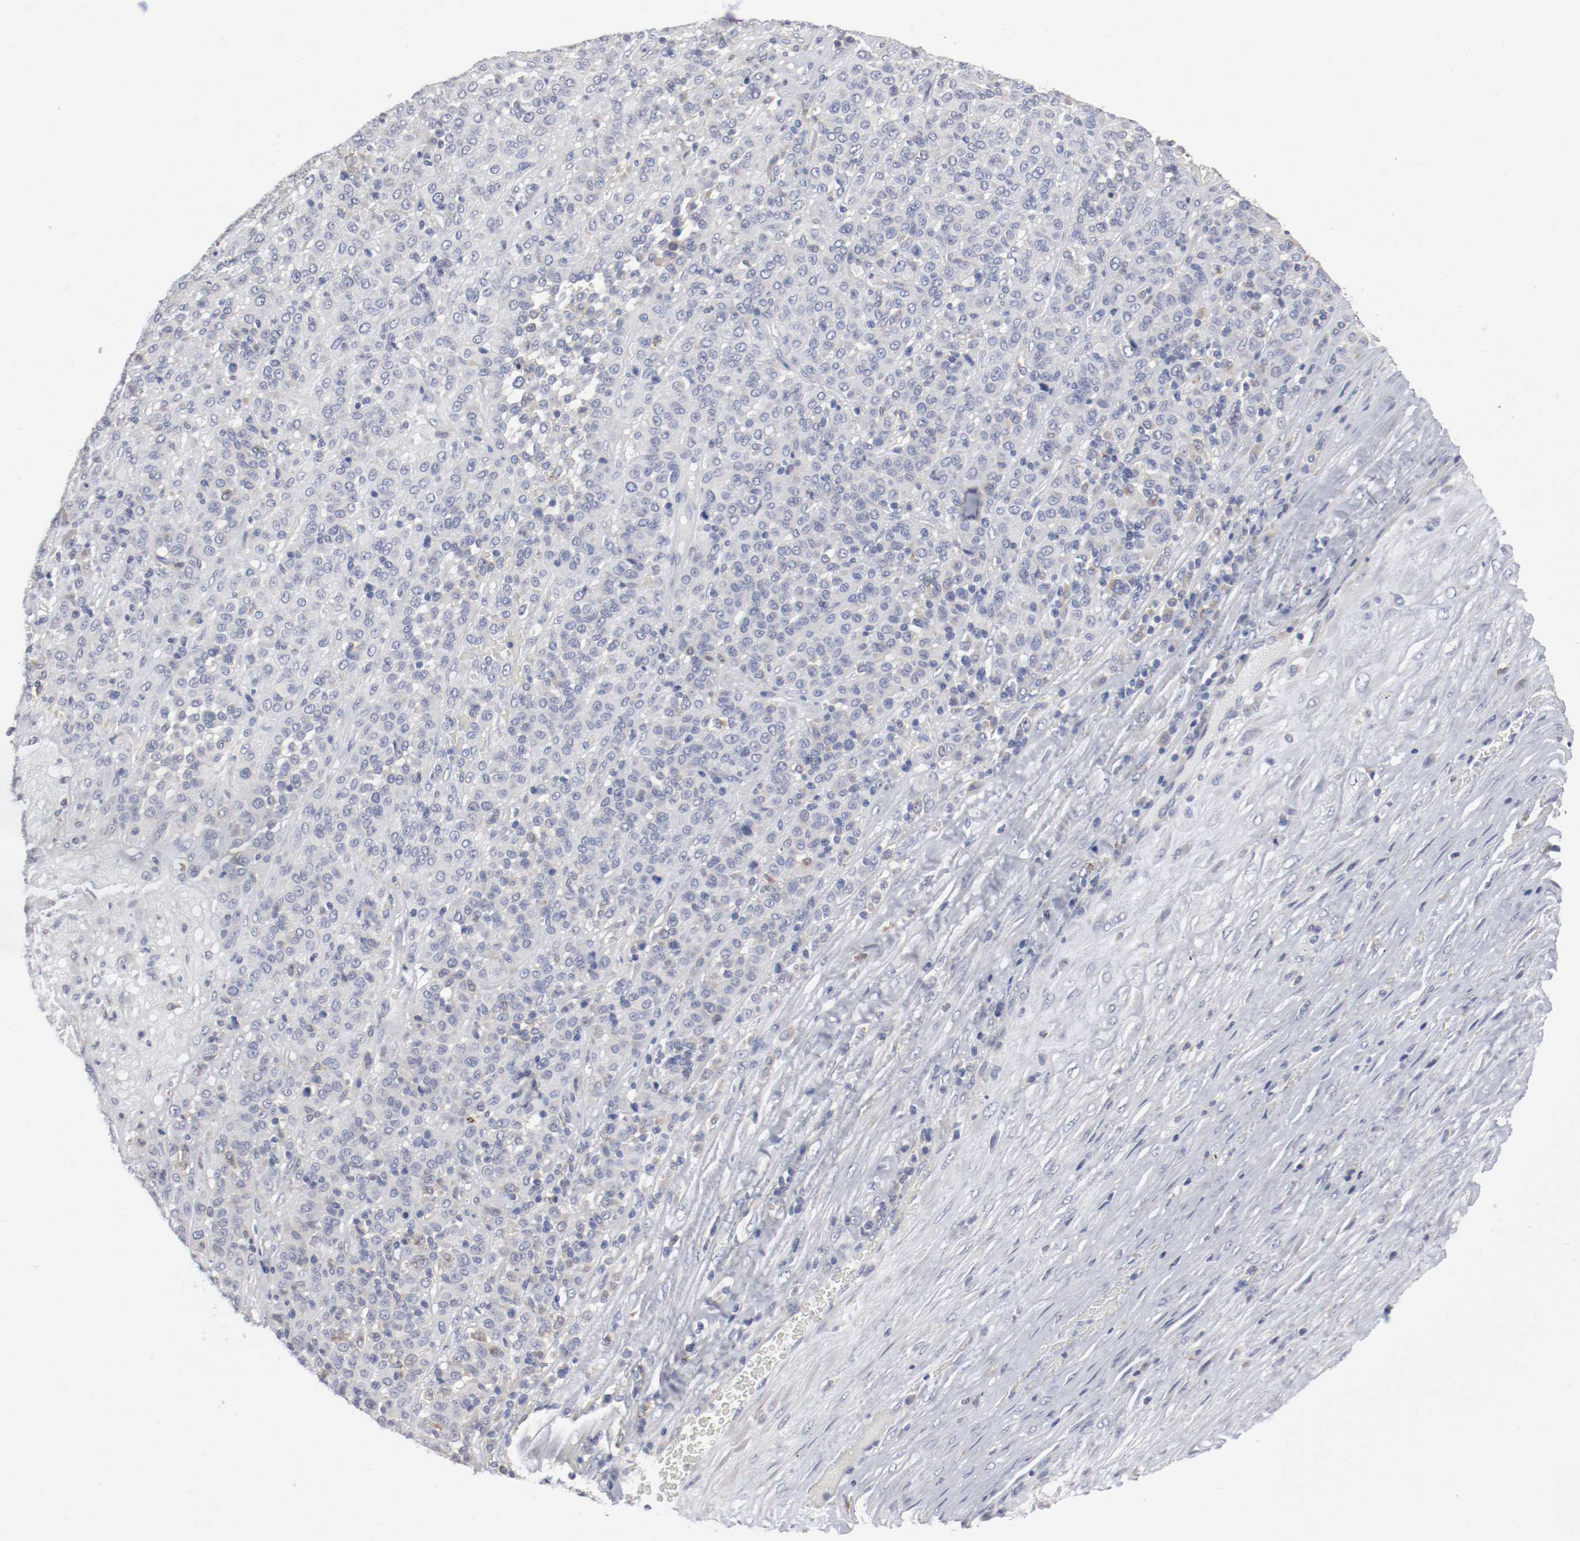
{"staining": {"intensity": "negative", "quantity": "none", "location": "none"}, "tissue": "melanoma", "cell_type": "Tumor cells", "image_type": "cancer", "snomed": [{"axis": "morphology", "description": "Malignant melanoma, Metastatic site"}, {"axis": "topography", "description": "Pancreas"}], "caption": "Immunohistochemistry image of neoplastic tissue: human melanoma stained with DAB (3,3'-diaminobenzidine) exhibits no significant protein positivity in tumor cells.", "gene": "FGFBP1", "patient": {"sex": "female", "age": 30}}